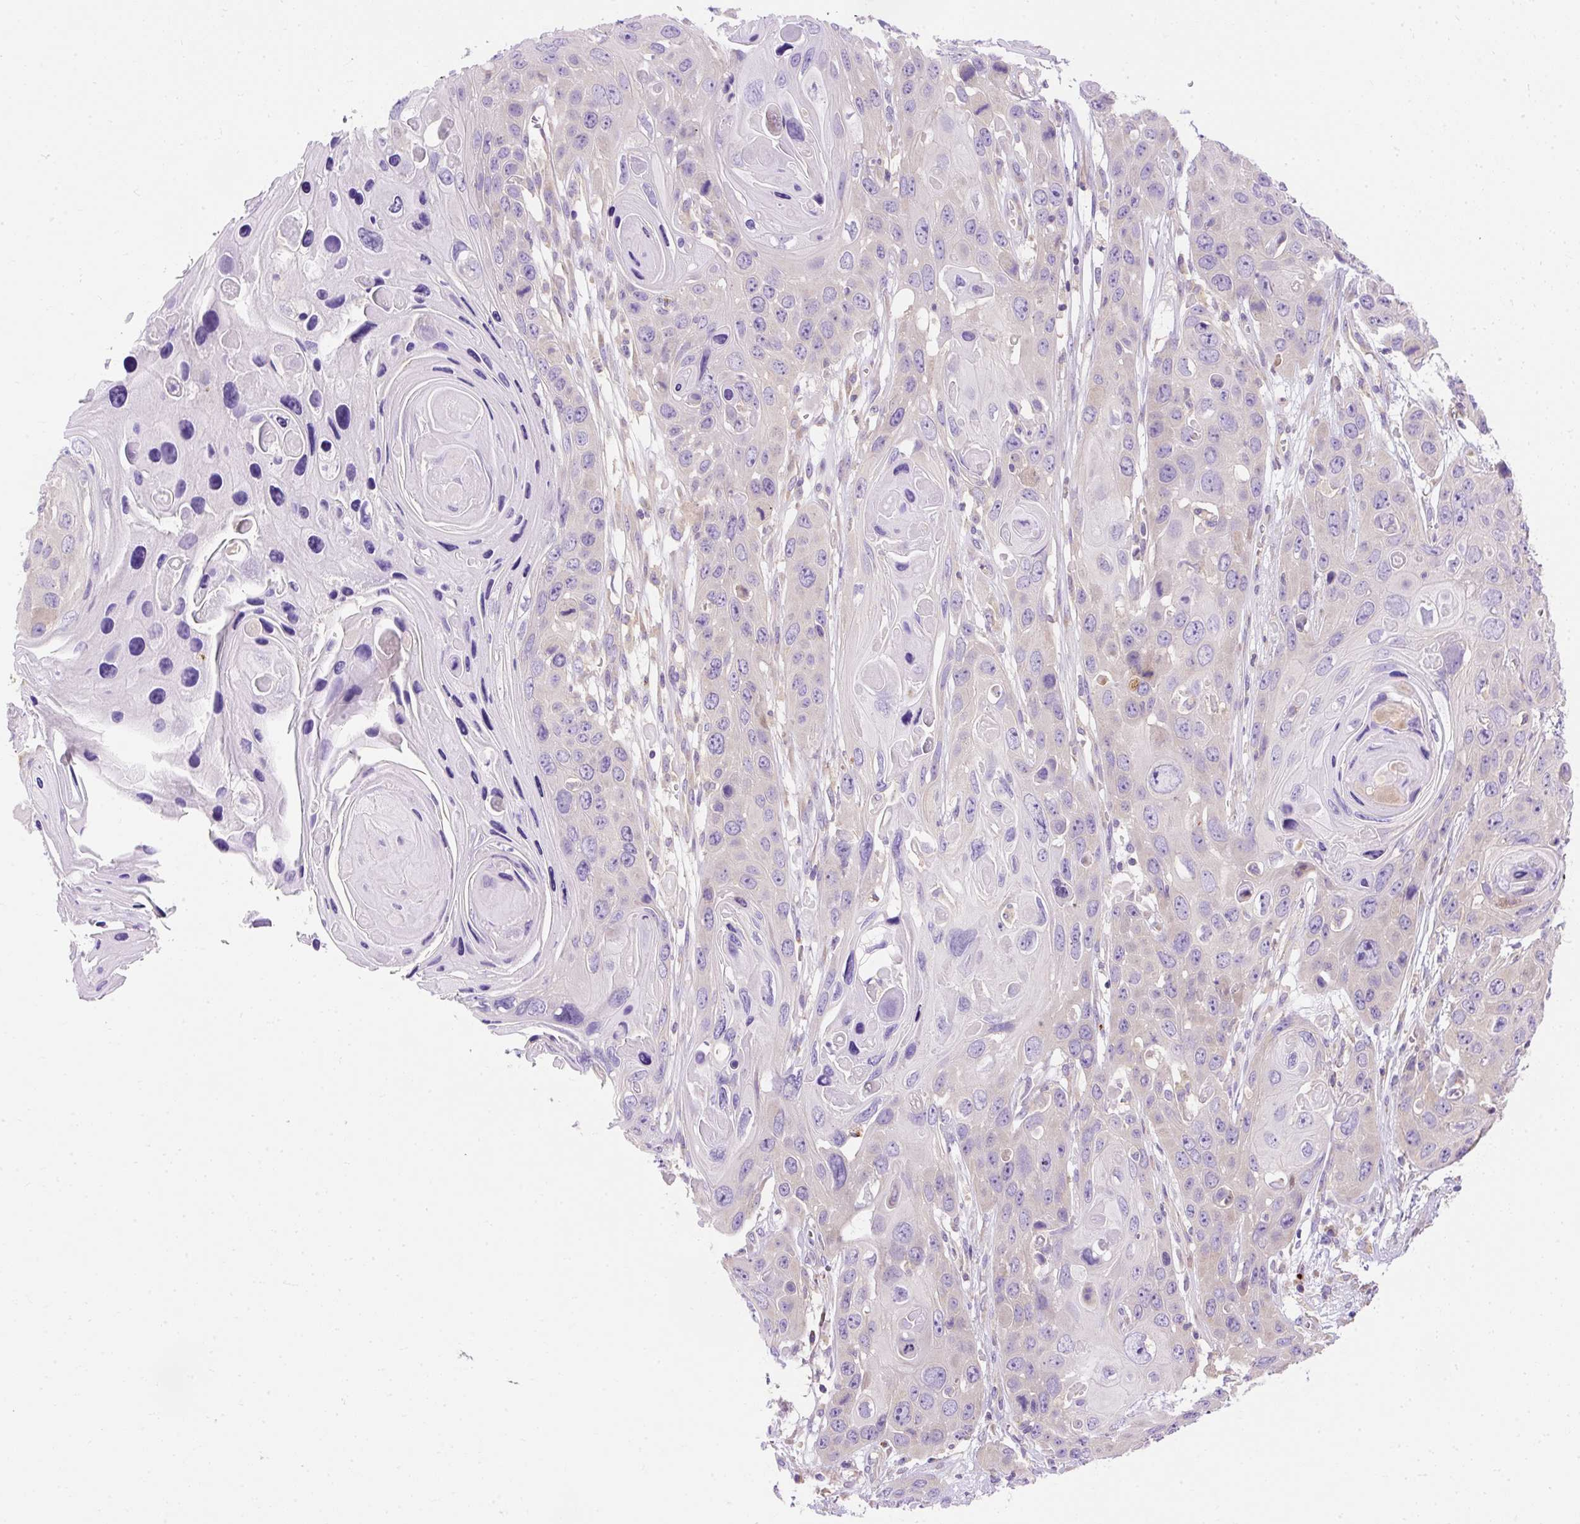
{"staining": {"intensity": "negative", "quantity": "none", "location": "none"}, "tissue": "skin cancer", "cell_type": "Tumor cells", "image_type": "cancer", "snomed": [{"axis": "morphology", "description": "Squamous cell carcinoma, NOS"}, {"axis": "topography", "description": "Skin"}], "caption": "Tumor cells show no significant staining in skin cancer. (Brightfield microscopy of DAB immunohistochemistry at high magnification).", "gene": "OR4K15", "patient": {"sex": "male", "age": 55}}